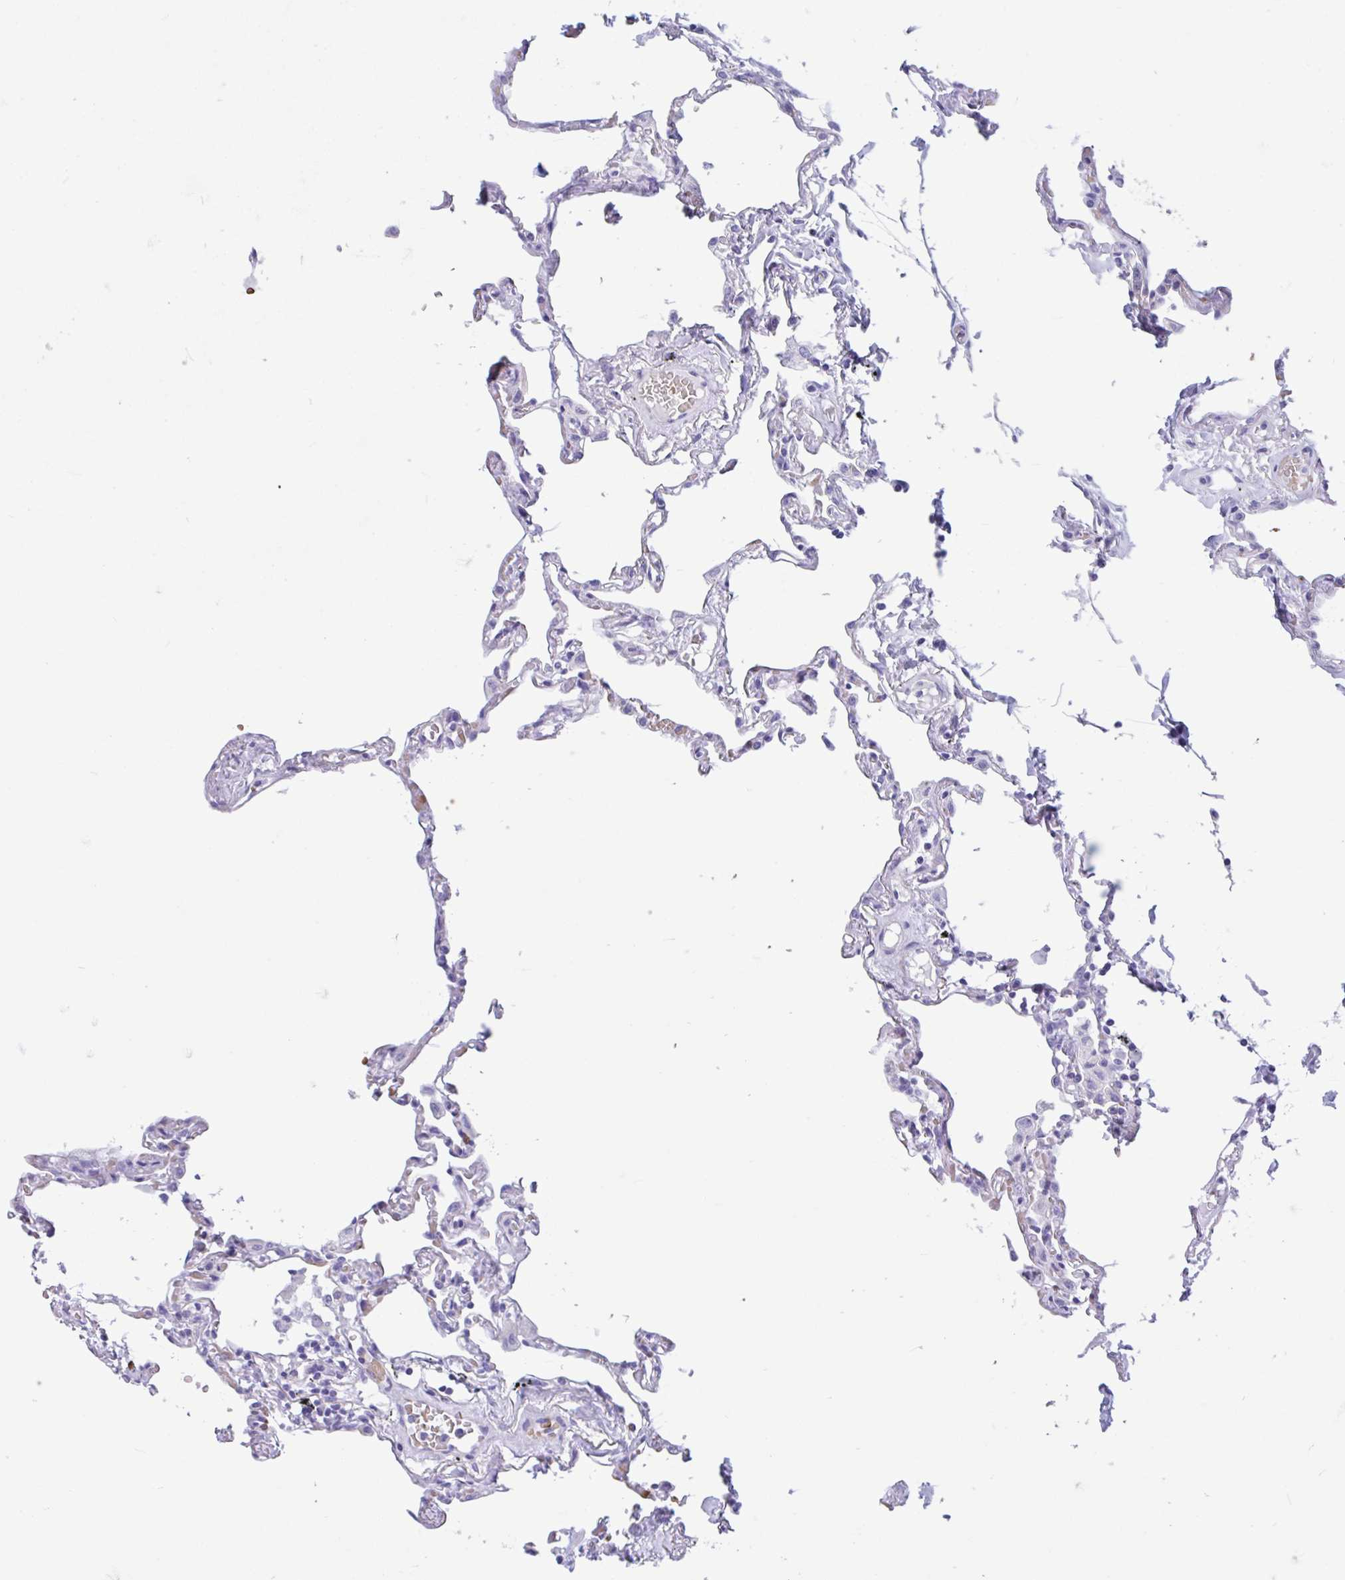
{"staining": {"intensity": "negative", "quantity": "none", "location": "none"}, "tissue": "lung", "cell_type": "Alveolar cells", "image_type": "normal", "snomed": [{"axis": "morphology", "description": "Normal tissue, NOS"}, {"axis": "topography", "description": "Lung"}], "caption": "This is an immunohistochemistry (IHC) photomicrograph of benign lung. There is no expression in alveolar cells.", "gene": "TMEM79", "patient": {"sex": "female", "age": 67}}